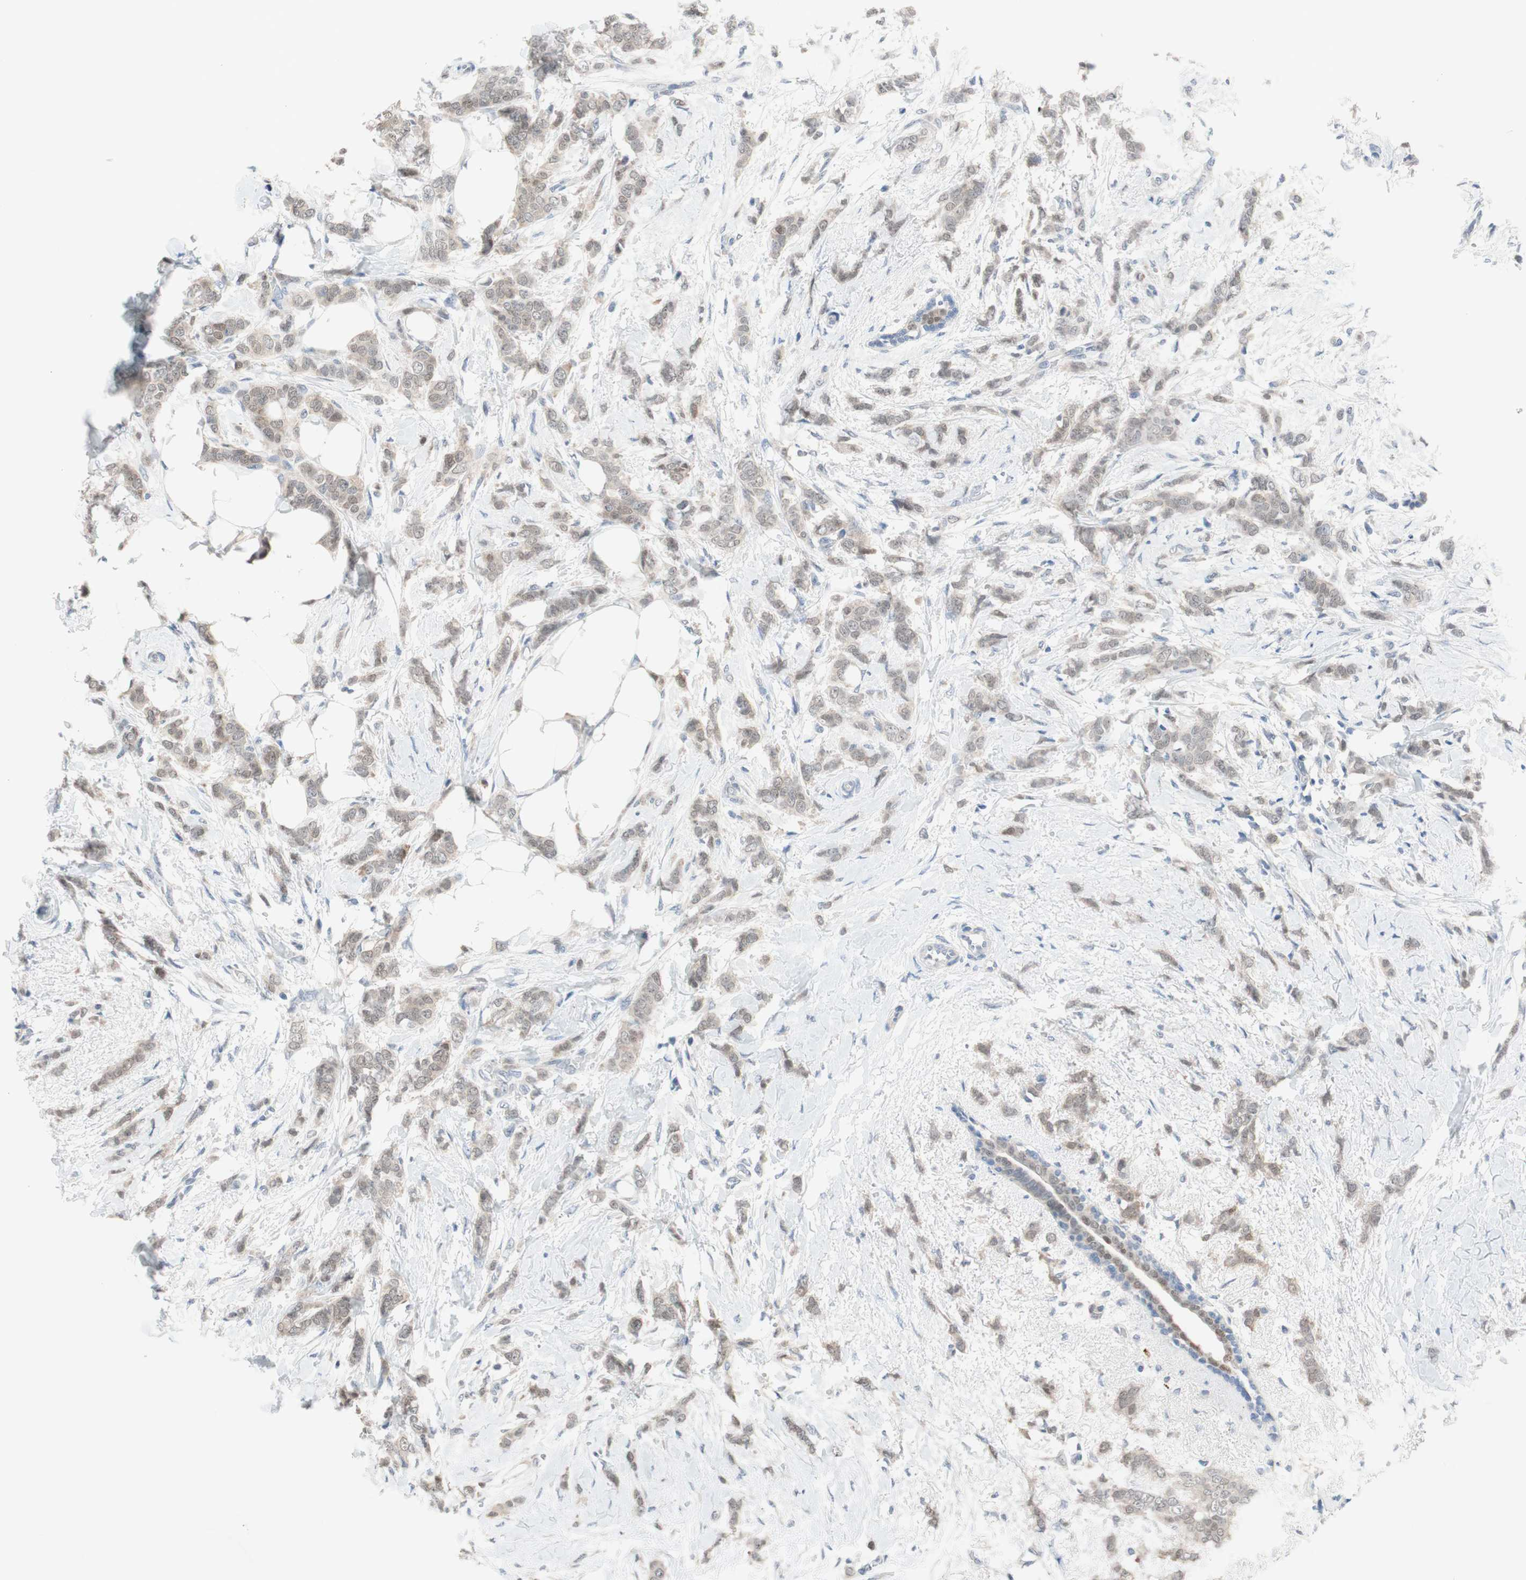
{"staining": {"intensity": "weak", "quantity": "25%-75%", "location": "cytoplasmic/membranous"}, "tissue": "breast cancer", "cell_type": "Tumor cells", "image_type": "cancer", "snomed": [{"axis": "morphology", "description": "Lobular carcinoma, in situ"}, {"axis": "morphology", "description": "Lobular carcinoma"}, {"axis": "topography", "description": "Breast"}], "caption": "Immunohistochemical staining of human breast lobular carcinoma in situ reveals low levels of weak cytoplasmic/membranous protein positivity in approximately 25%-75% of tumor cells.", "gene": "GRHL1", "patient": {"sex": "female", "age": 41}}